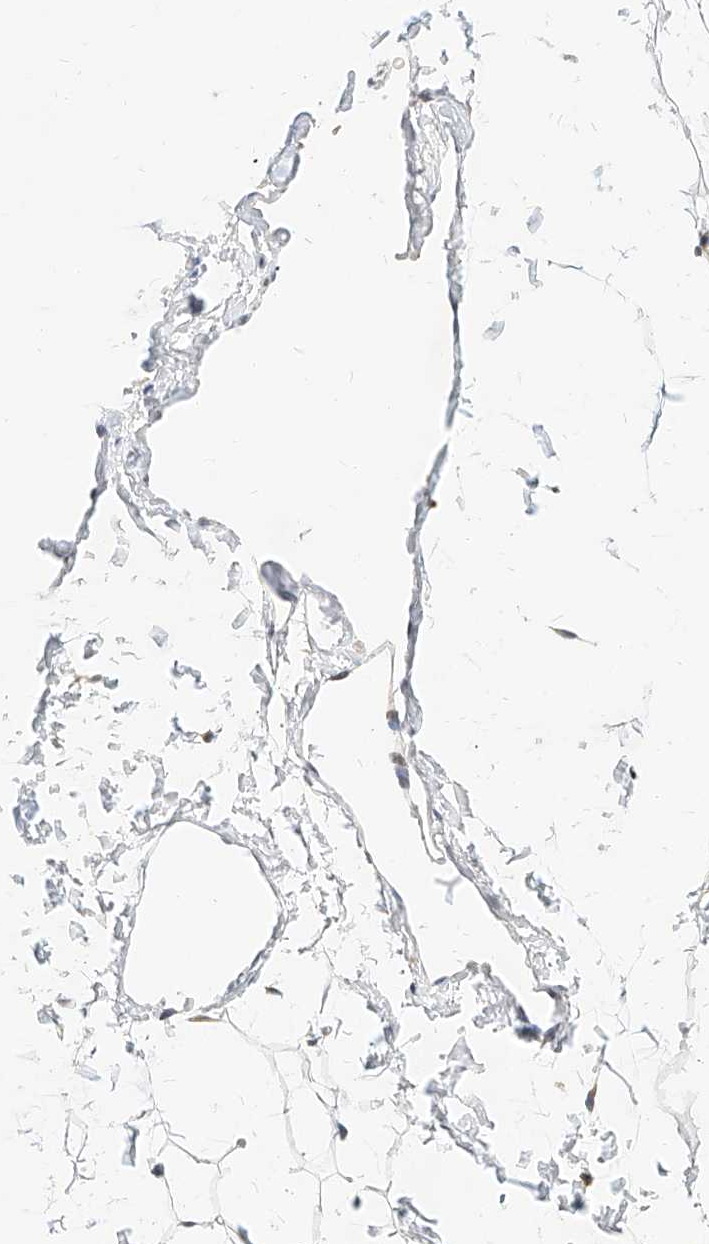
{"staining": {"intensity": "moderate", "quantity": "<25%", "location": "nuclear"}, "tissue": "adipose tissue", "cell_type": "Adipocytes", "image_type": "normal", "snomed": [{"axis": "morphology", "description": "Normal tissue, NOS"}, {"axis": "topography", "description": "Breast"}], "caption": "Moderate nuclear staining for a protein is appreciated in about <25% of adipocytes of unremarkable adipose tissue using immunohistochemistry.", "gene": "CBX8", "patient": {"sex": "female", "age": 23}}